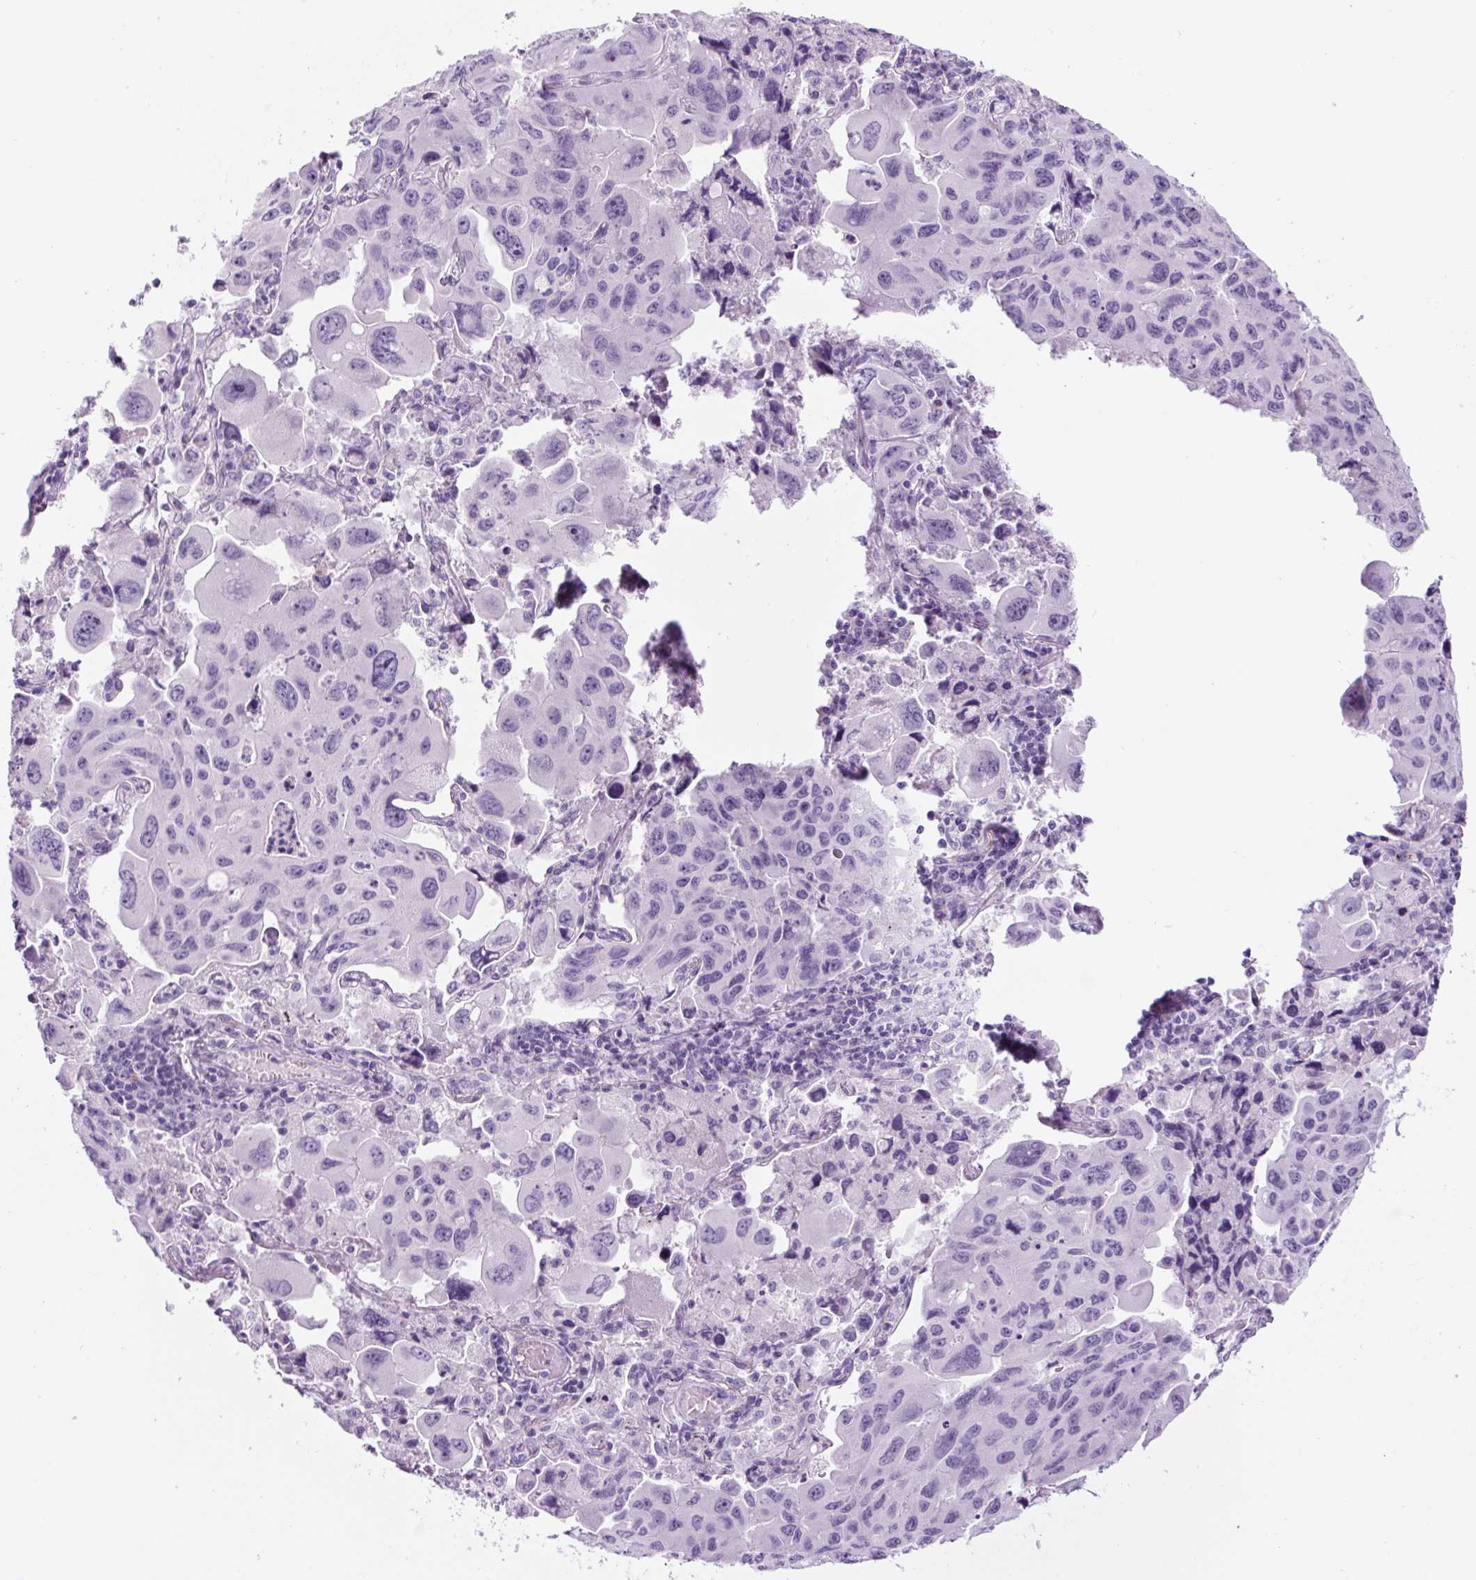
{"staining": {"intensity": "negative", "quantity": "none", "location": "none"}, "tissue": "lung cancer", "cell_type": "Tumor cells", "image_type": "cancer", "snomed": [{"axis": "morphology", "description": "Adenocarcinoma, NOS"}, {"axis": "topography", "description": "Lung"}], "caption": "An image of adenocarcinoma (lung) stained for a protein shows no brown staining in tumor cells.", "gene": "RSPO4", "patient": {"sex": "male", "age": 64}}